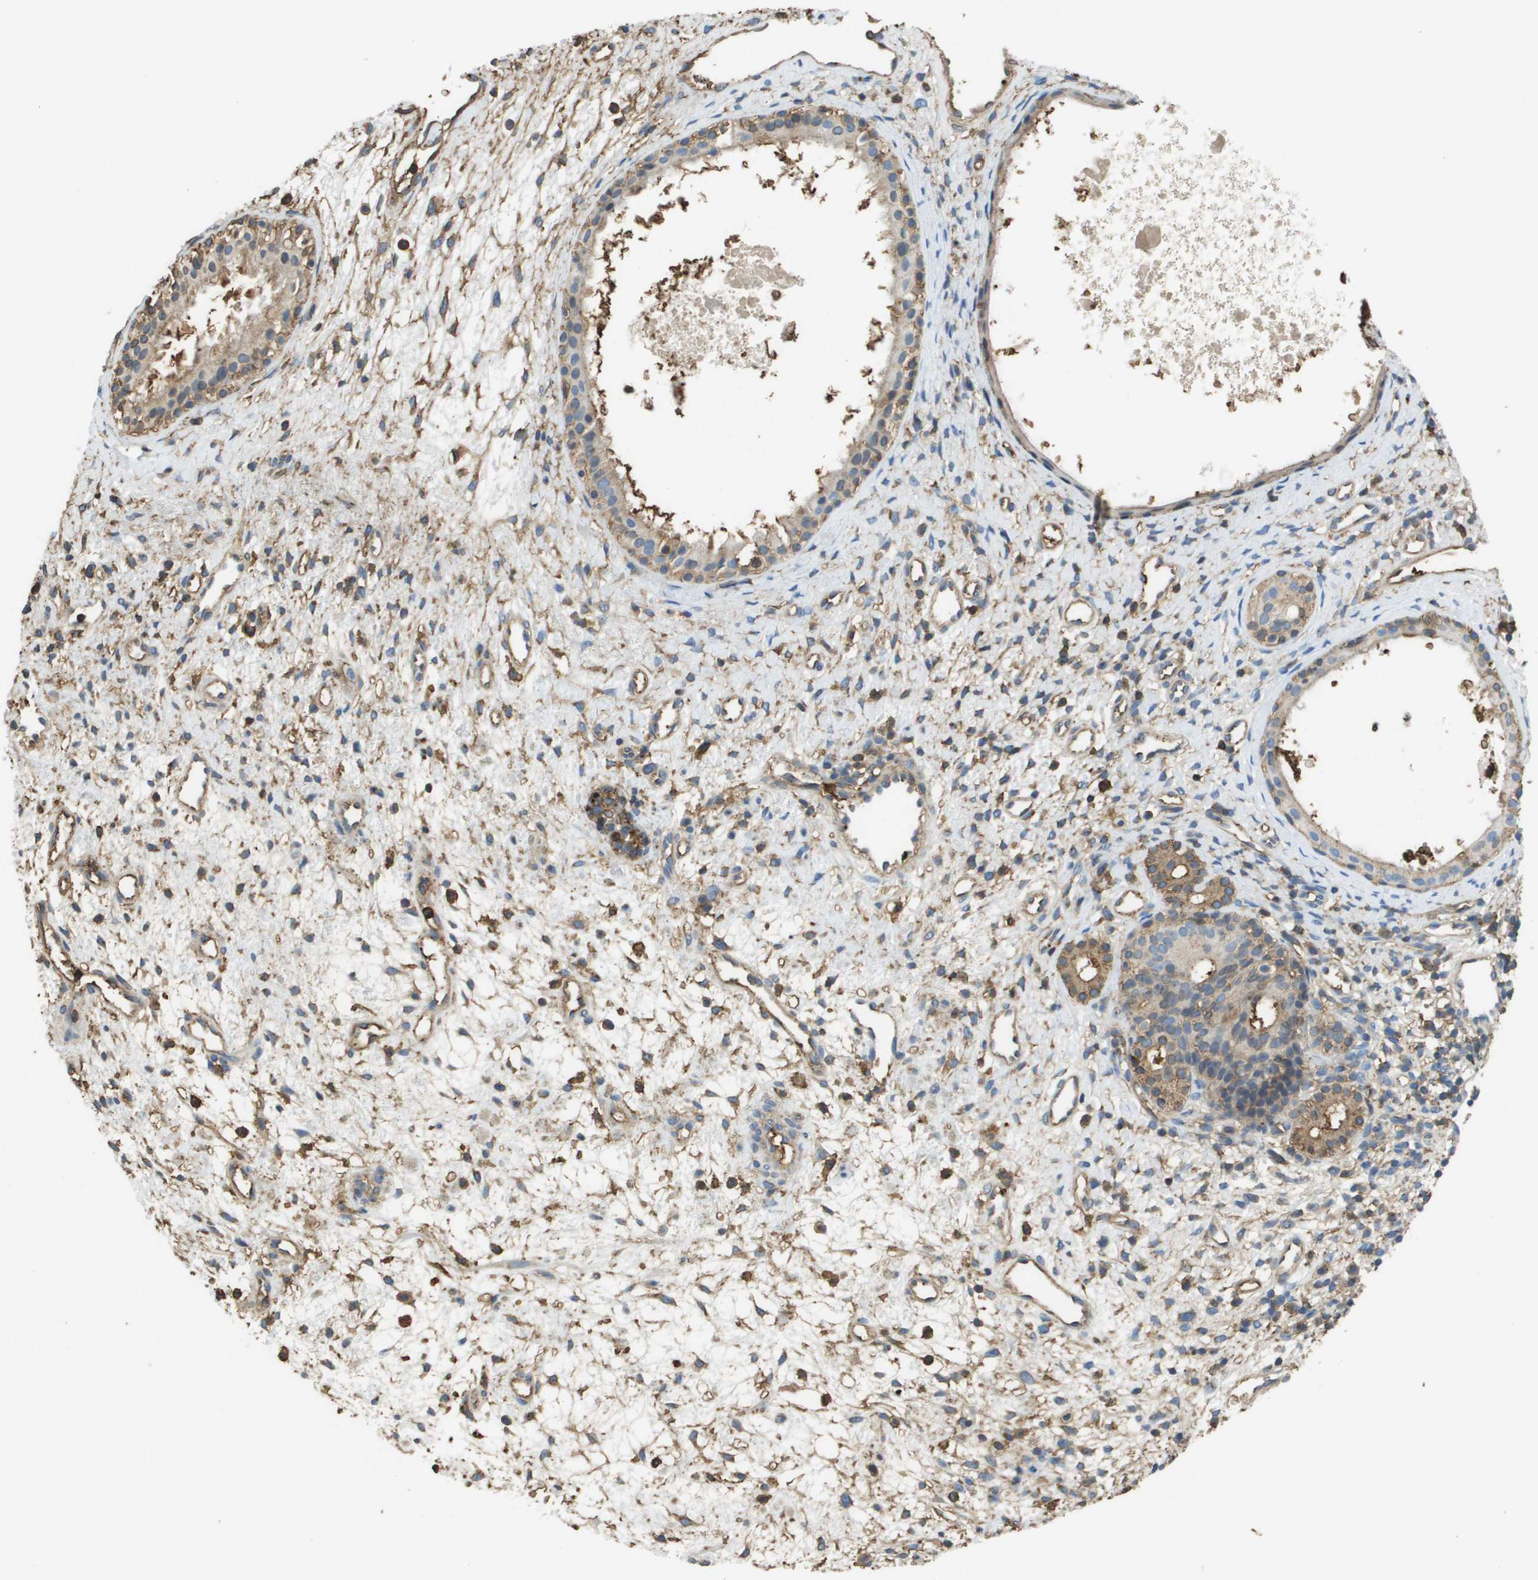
{"staining": {"intensity": "weak", "quantity": ">75%", "location": "cytoplasmic/membranous"}, "tissue": "nasopharynx", "cell_type": "Respiratory epithelial cells", "image_type": "normal", "snomed": [{"axis": "morphology", "description": "Normal tissue, NOS"}, {"axis": "topography", "description": "Nasopharynx"}], "caption": "Weak cytoplasmic/membranous positivity is appreciated in approximately >75% of respiratory epithelial cells in normal nasopharynx.", "gene": "PASK", "patient": {"sex": "male", "age": 22}}